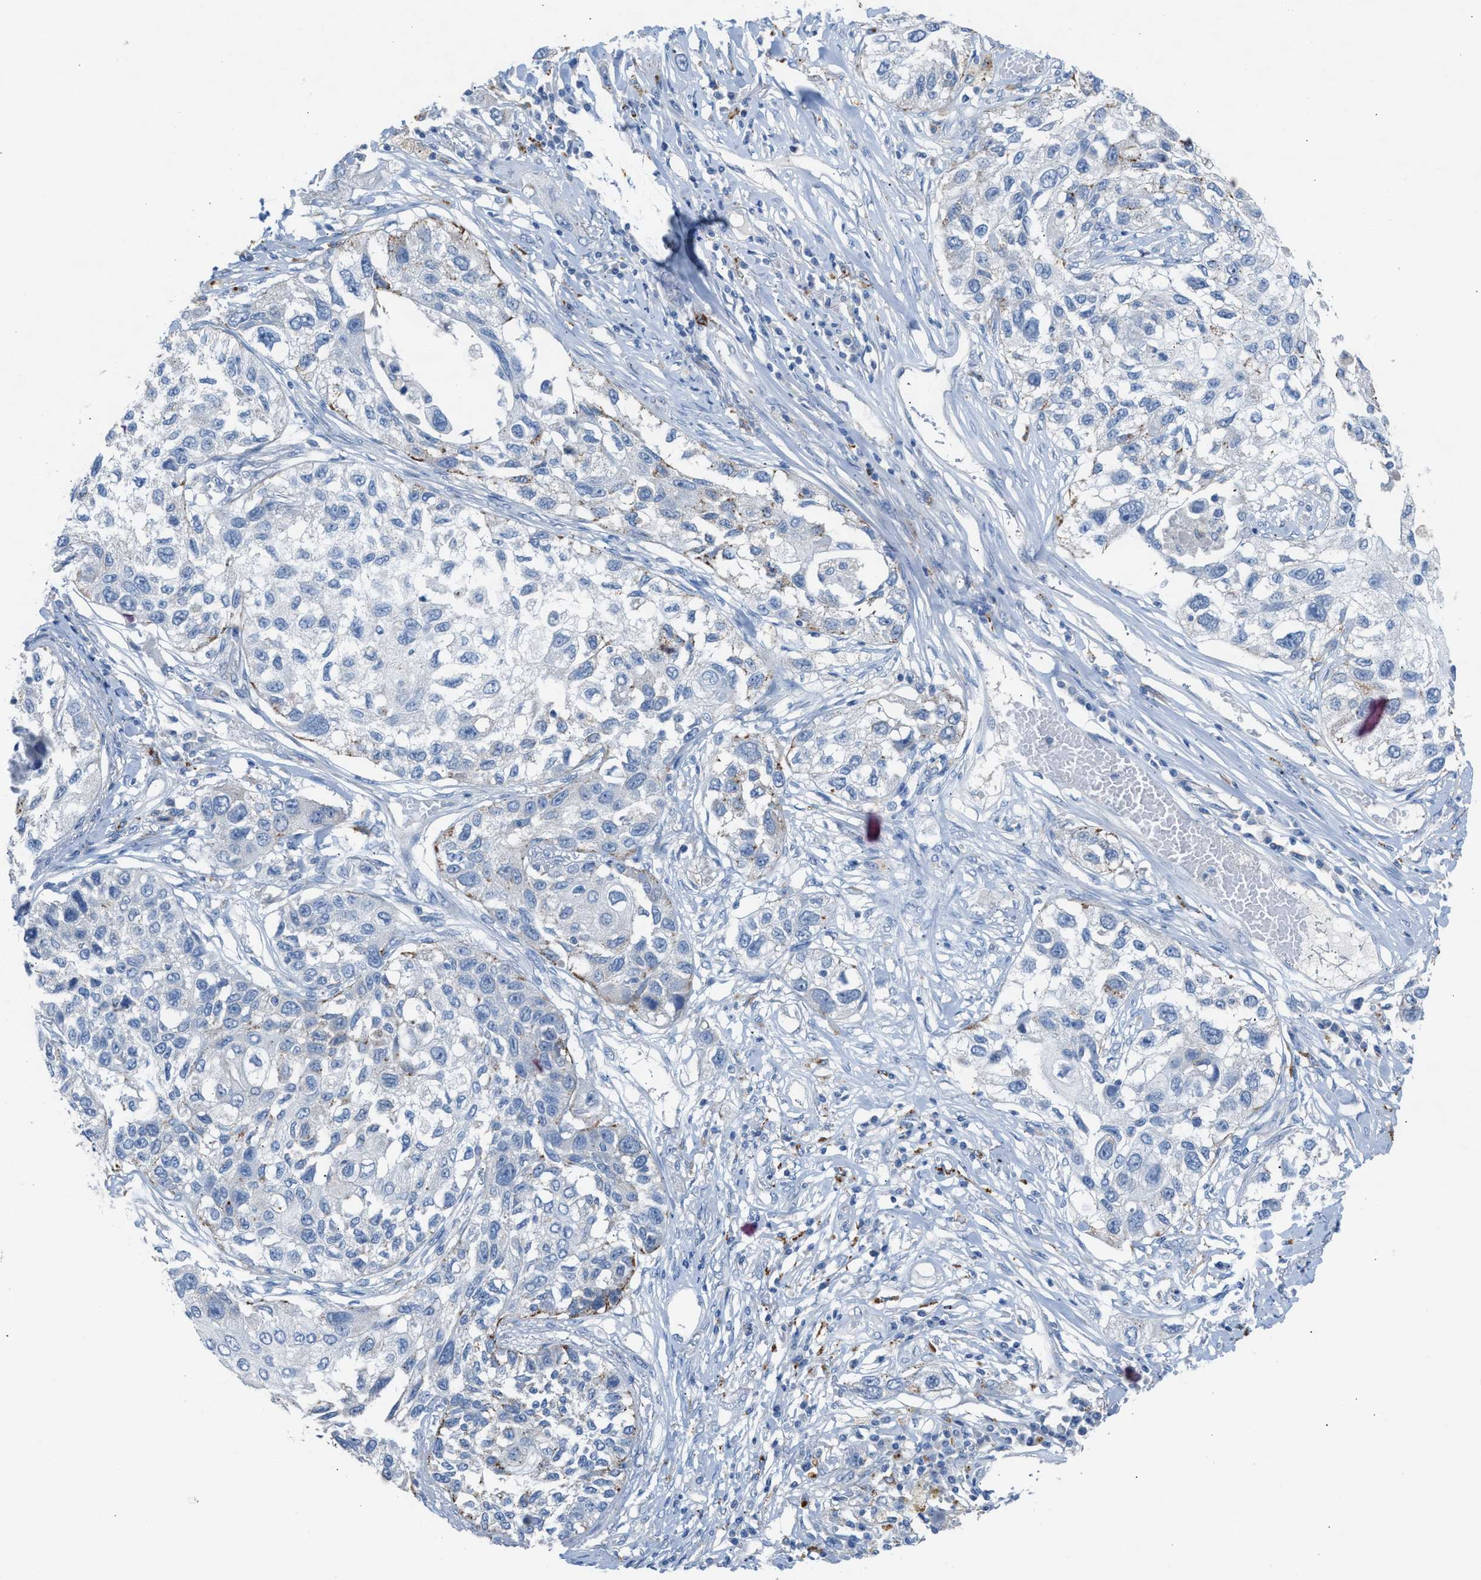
{"staining": {"intensity": "negative", "quantity": "none", "location": "none"}, "tissue": "lung cancer", "cell_type": "Tumor cells", "image_type": "cancer", "snomed": [{"axis": "morphology", "description": "Squamous cell carcinoma, NOS"}, {"axis": "topography", "description": "Lung"}], "caption": "Lung cancer (squamous cell carcinoma) stained for a protein using immunohistochemistry demonstrates no expression tumor cells.", "gene": "ASPA", "patient": {"sex": "male", "age": 71}}